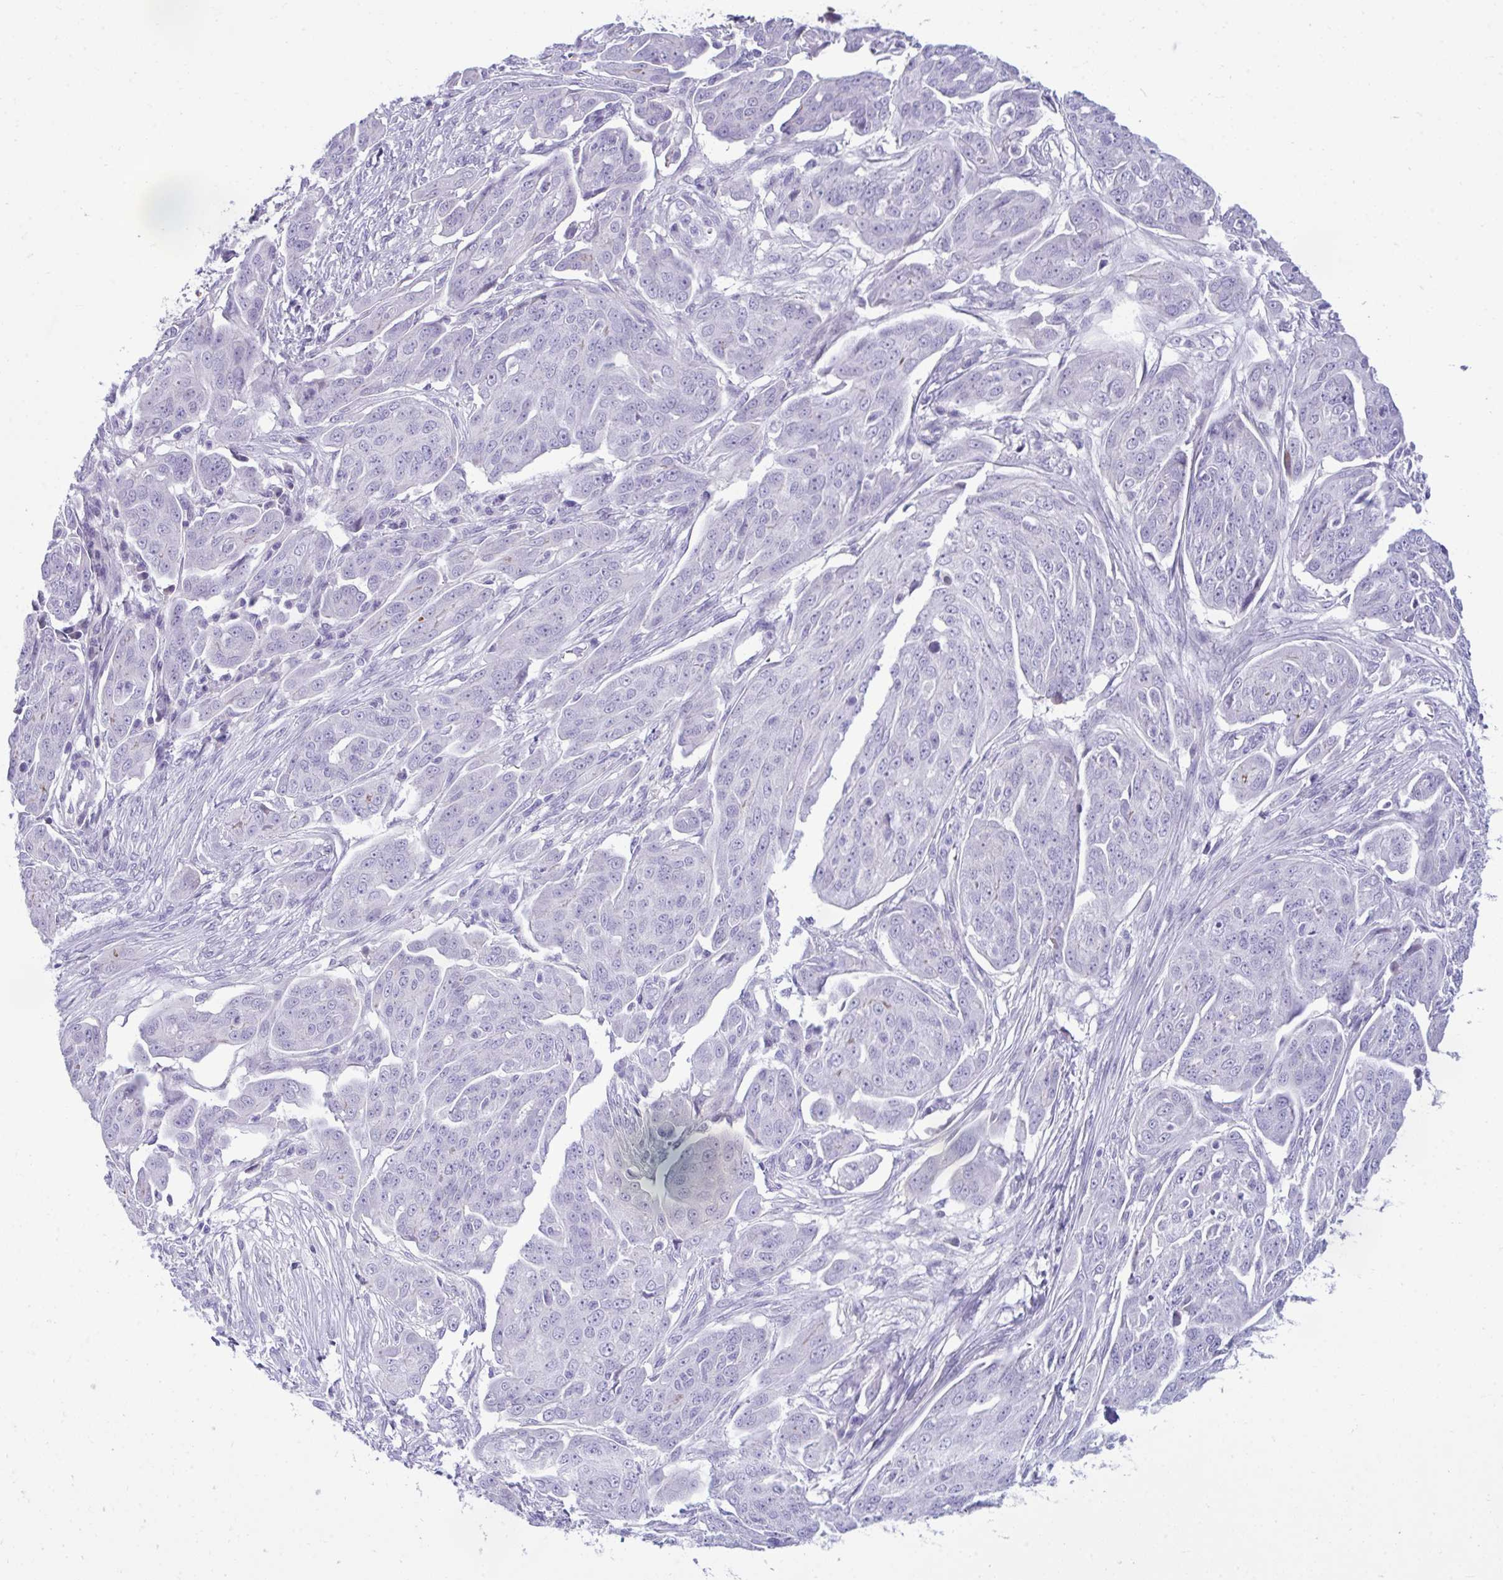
{"staining": {"intensity": "negative", "quantity": "none", "location": "none"}, "tissue": "ovarian cancer", "cell_type": "Tumor cells", "image_type": "cancer", "snomed": [{"axis": "morphology", "description": "Carcinoma, endometroid"}, {"axis": "topography", "description": "Ovary"}], "caption": "High power microscopy histopathology image of an IHC photomicrograph of ovarian cancer (endometroid carcinoma), revealing no significant positivity in tumor cells. (DAB immunohistochemistry with hematoxylin counter stain).", "gene": "PIGZ", "patient": {"sex": "female", "age": 70}}